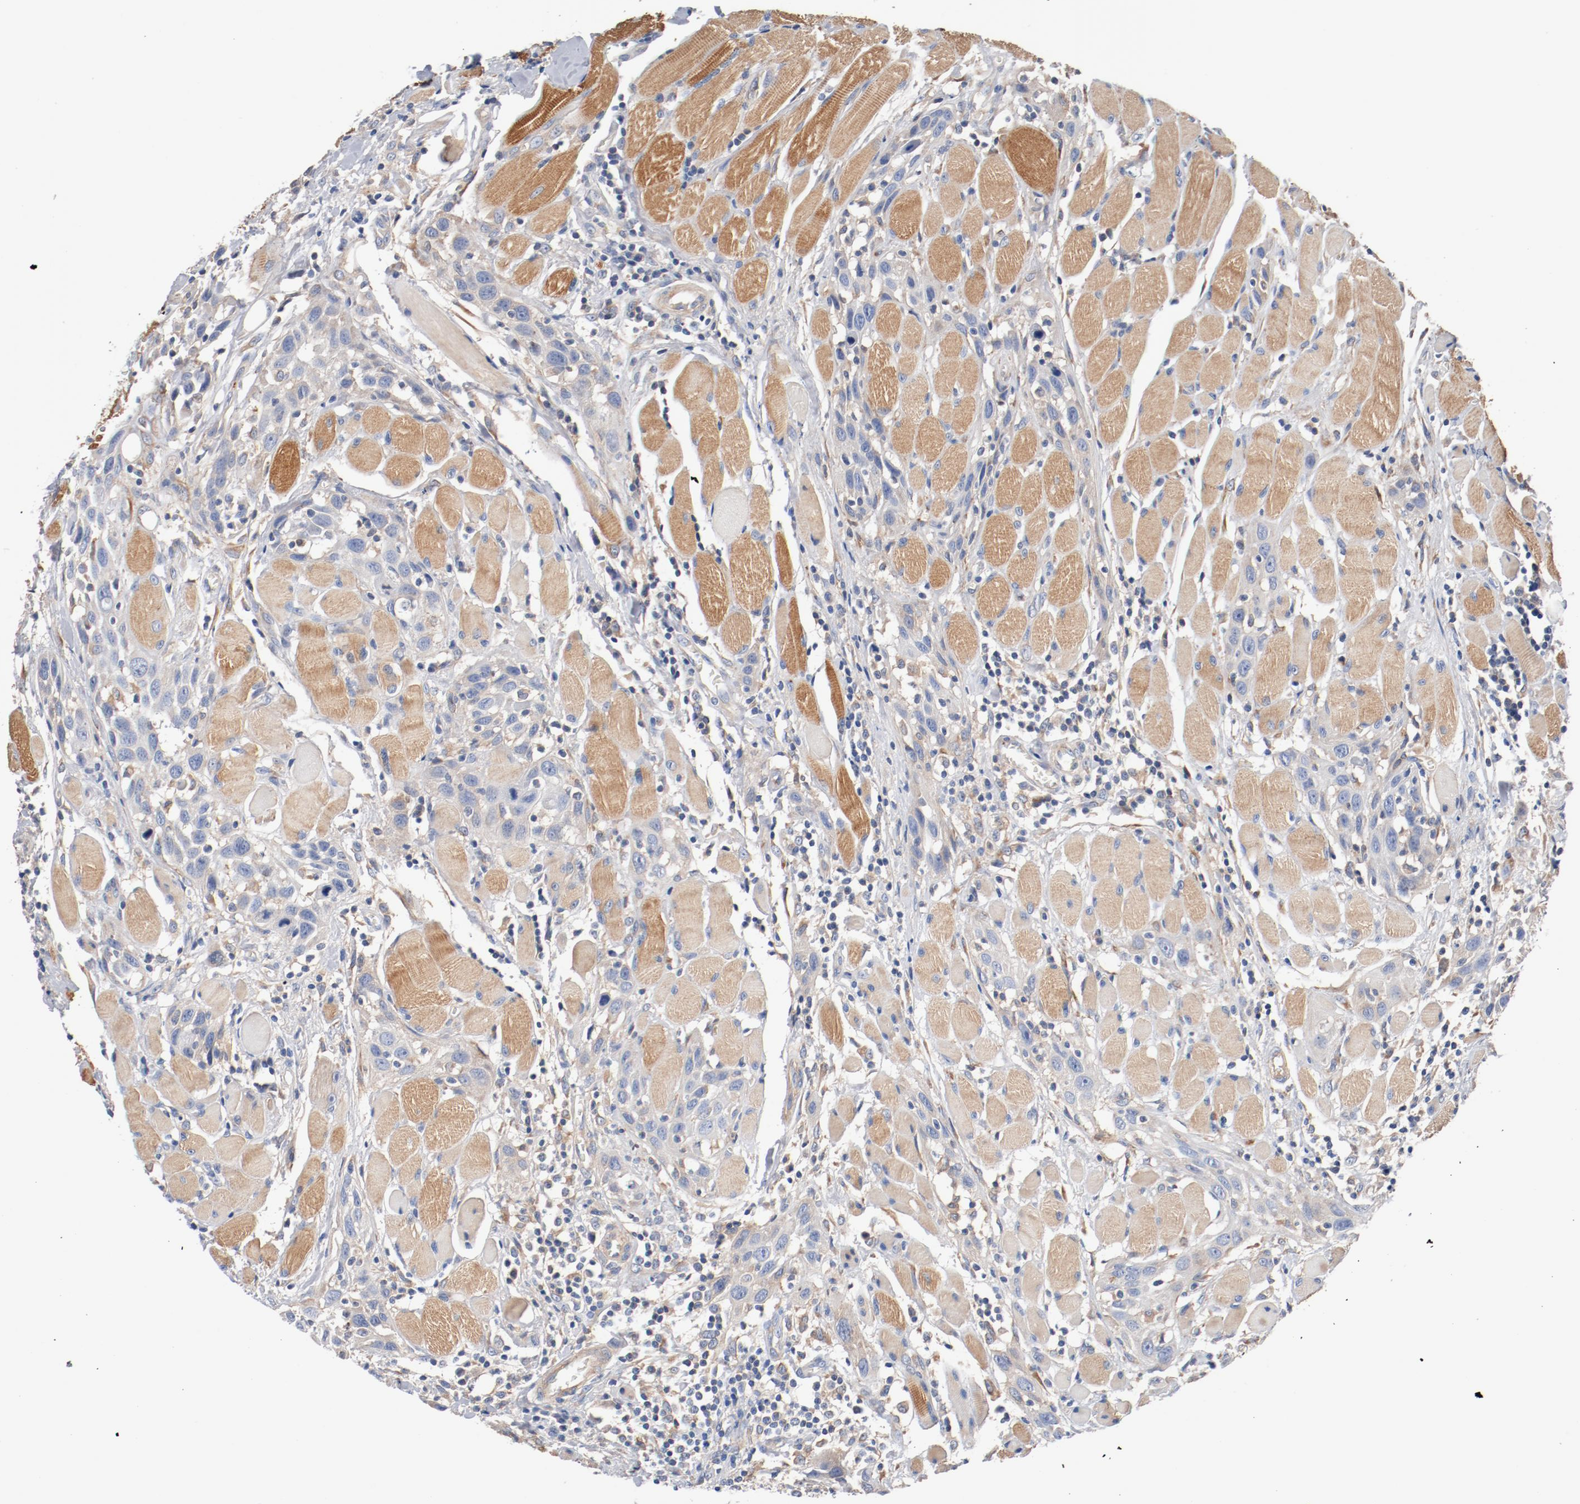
{"staining": {"intensity": "weak", "quantity": "<25%", "location": "cytoplasmic/membranous"}, "tissue": "head and neck cancer", "cell_type": "Tumor cells", "image_type": "cancer", "snomed": [{"axis": "morphology", "description": "Squamous cell carcinoma, NOS"}, {"axis": "topography", "description": "Oral tissue"}, {"axis": "topography", "description": "Head-Neck"}], "caption": "The image exhibits no significant staining in tumor cells of head and neck cancer (squamous cell carcinoma).", "gene": "ILK", "patient": {"sex": "female", "age": 50}}